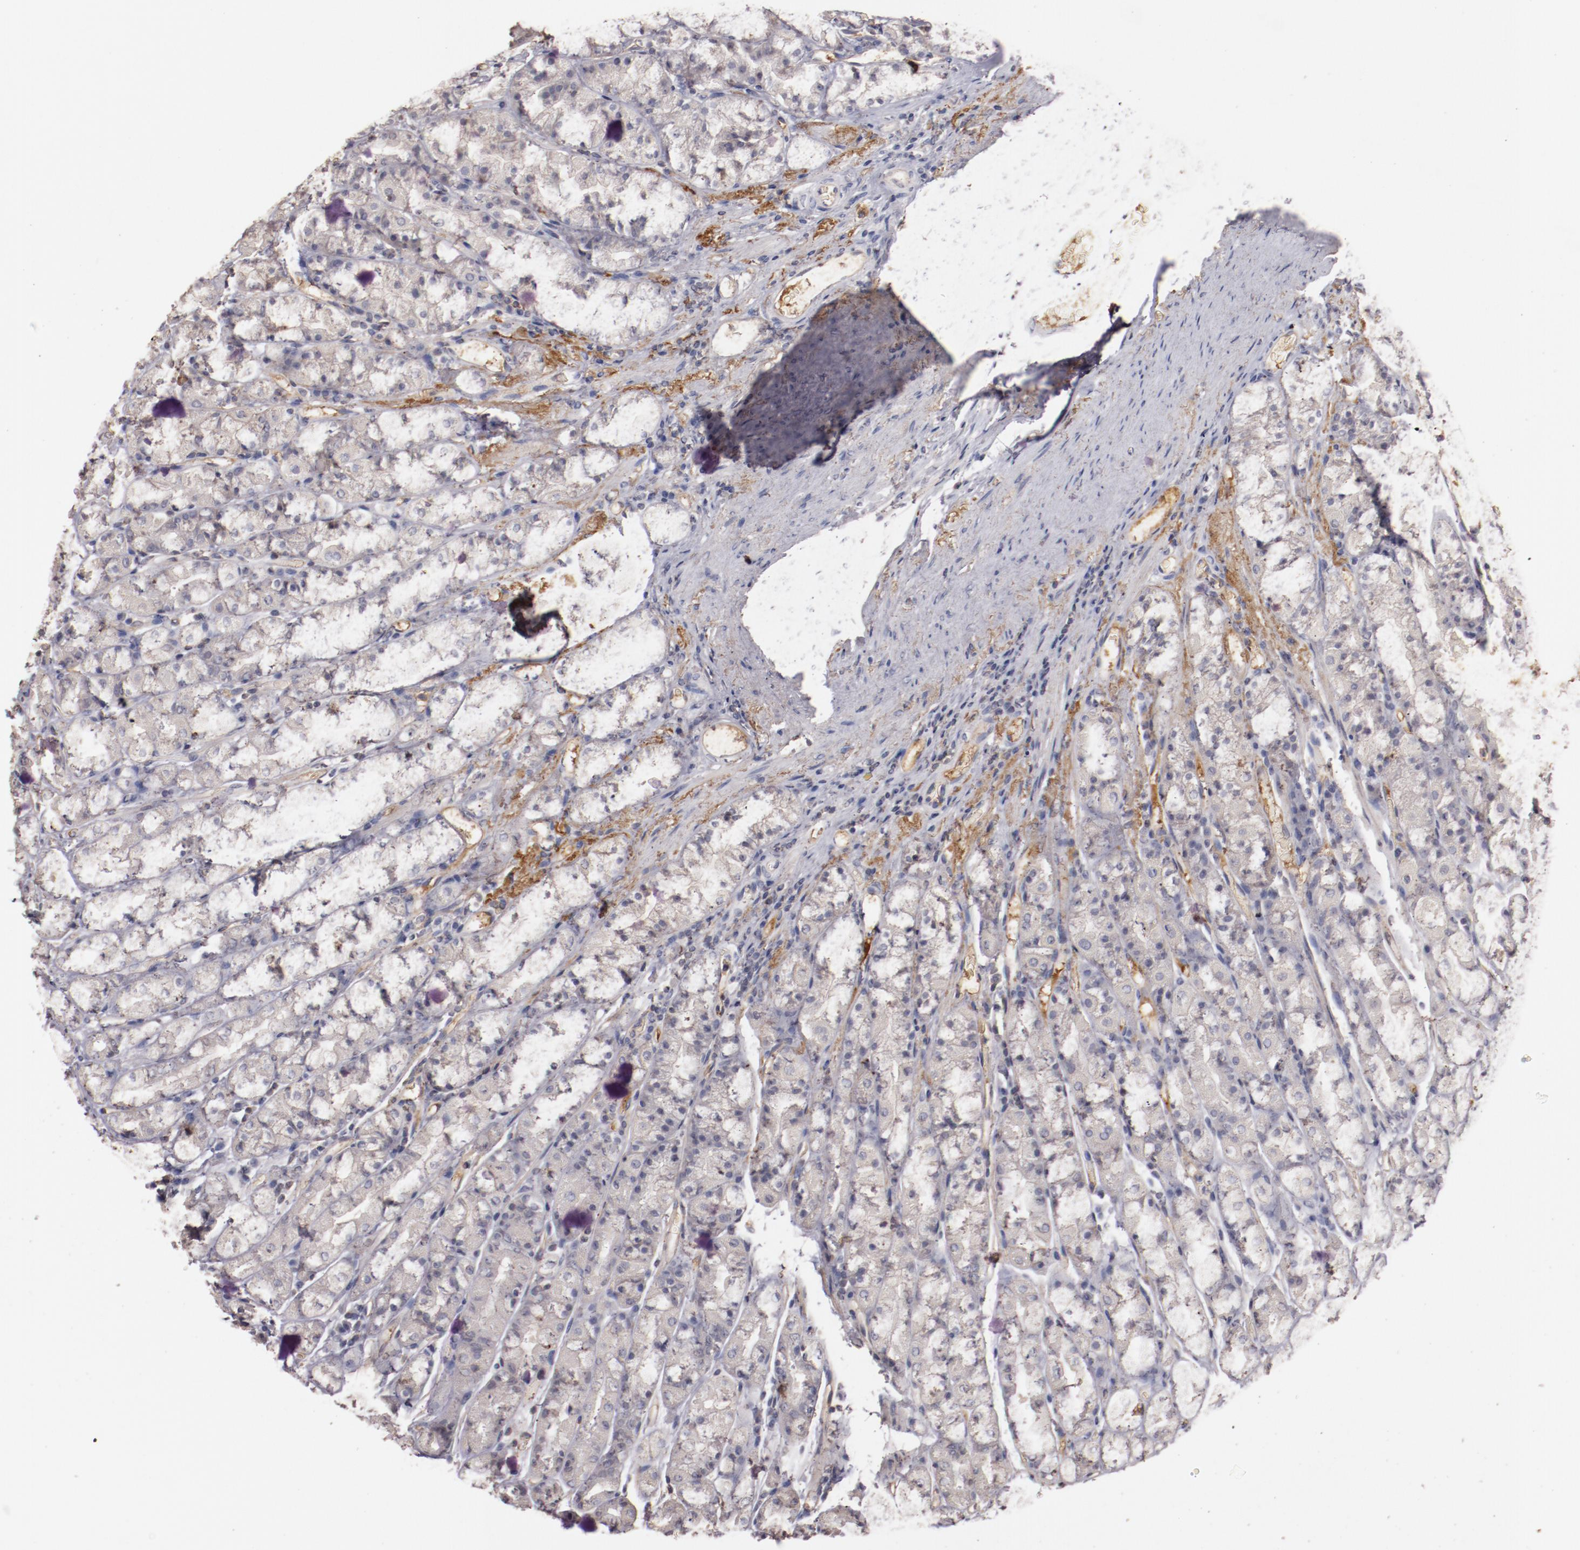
{"staining": {"intensity": "weak", "quantity": "<25%", "location": "cytoplasmic/membranous"}, "tissue": "stomach", "cell_type": "Glandular cells", "image_type": "normal", "snomed": [{"axis": "morphology", "description": "Normal tissue, NOS"}, {"axis": "topography", "description": "Stomach, upper"}], "caption": "Immunohistochemical staining of normal human stomach shows no significant positivity in glandular cells. (Stains: DAB immunohistochemistry with hematoxylin counter stain, Microscopy: brightfield microscopy at high magnification).", "gene": "MBL2", "patient": {"sex": "male", "age": 68}}